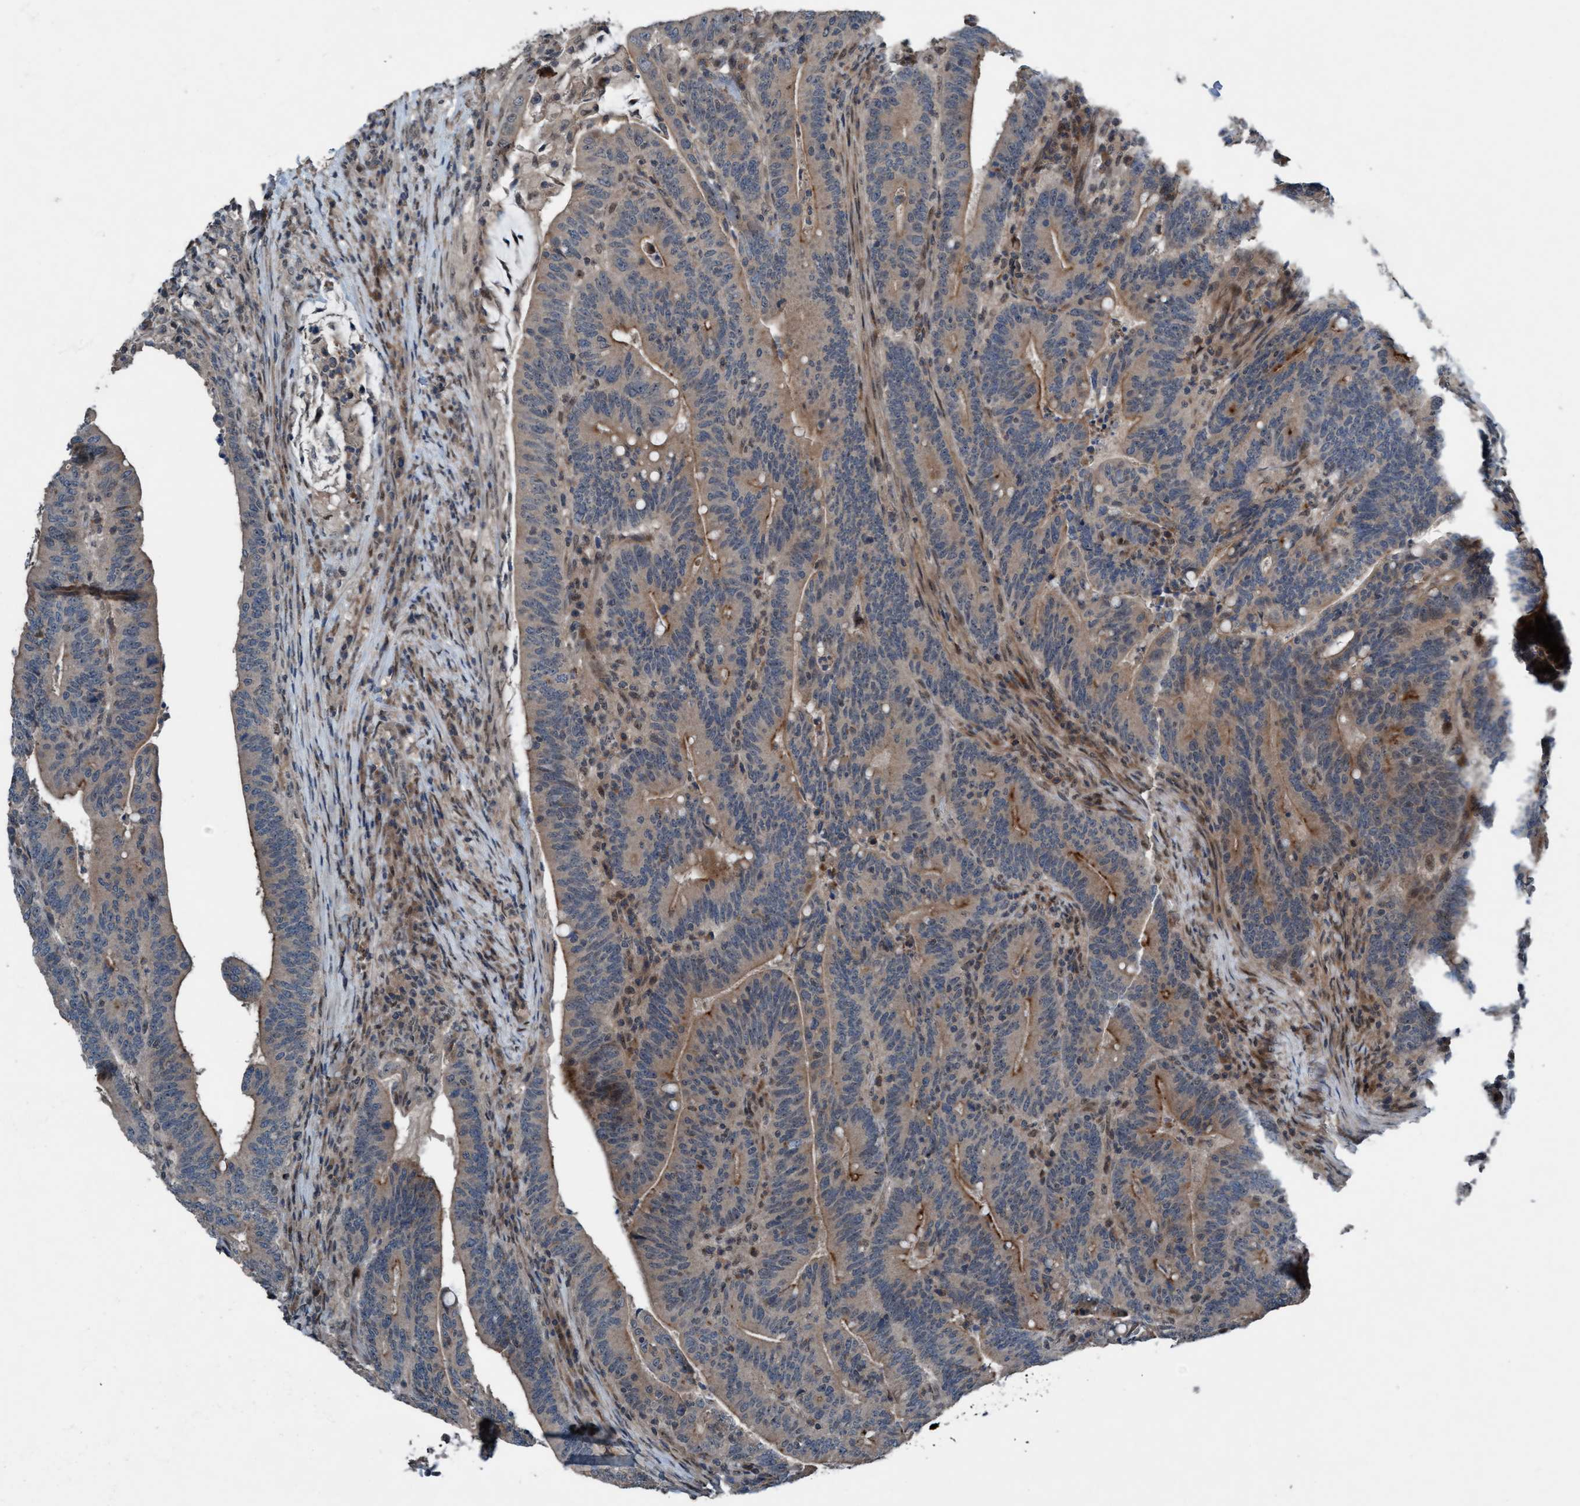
{"staining": {"intensity": "moderate", "quantity": "25%-75%", "location": "cytoplasmic/membranous"}, "tissue": "colorectal cancer", "cell_type": "Tumor cells", "image_type": "cancer", "snomed": [{"axis": "morphology", "description": "Adenocarcinoma, NOS"}, {"axis": "topography", "description": "Colon"}], "caption": "This is an image of immunohistochemistry staining of colorectal cancer (adenocarcinoma), which shows moderate staining in the cytoplasmic/membranous of tumor cells.", "gene": "NISCH", "patient": {"sex": "female", "age": 66}}